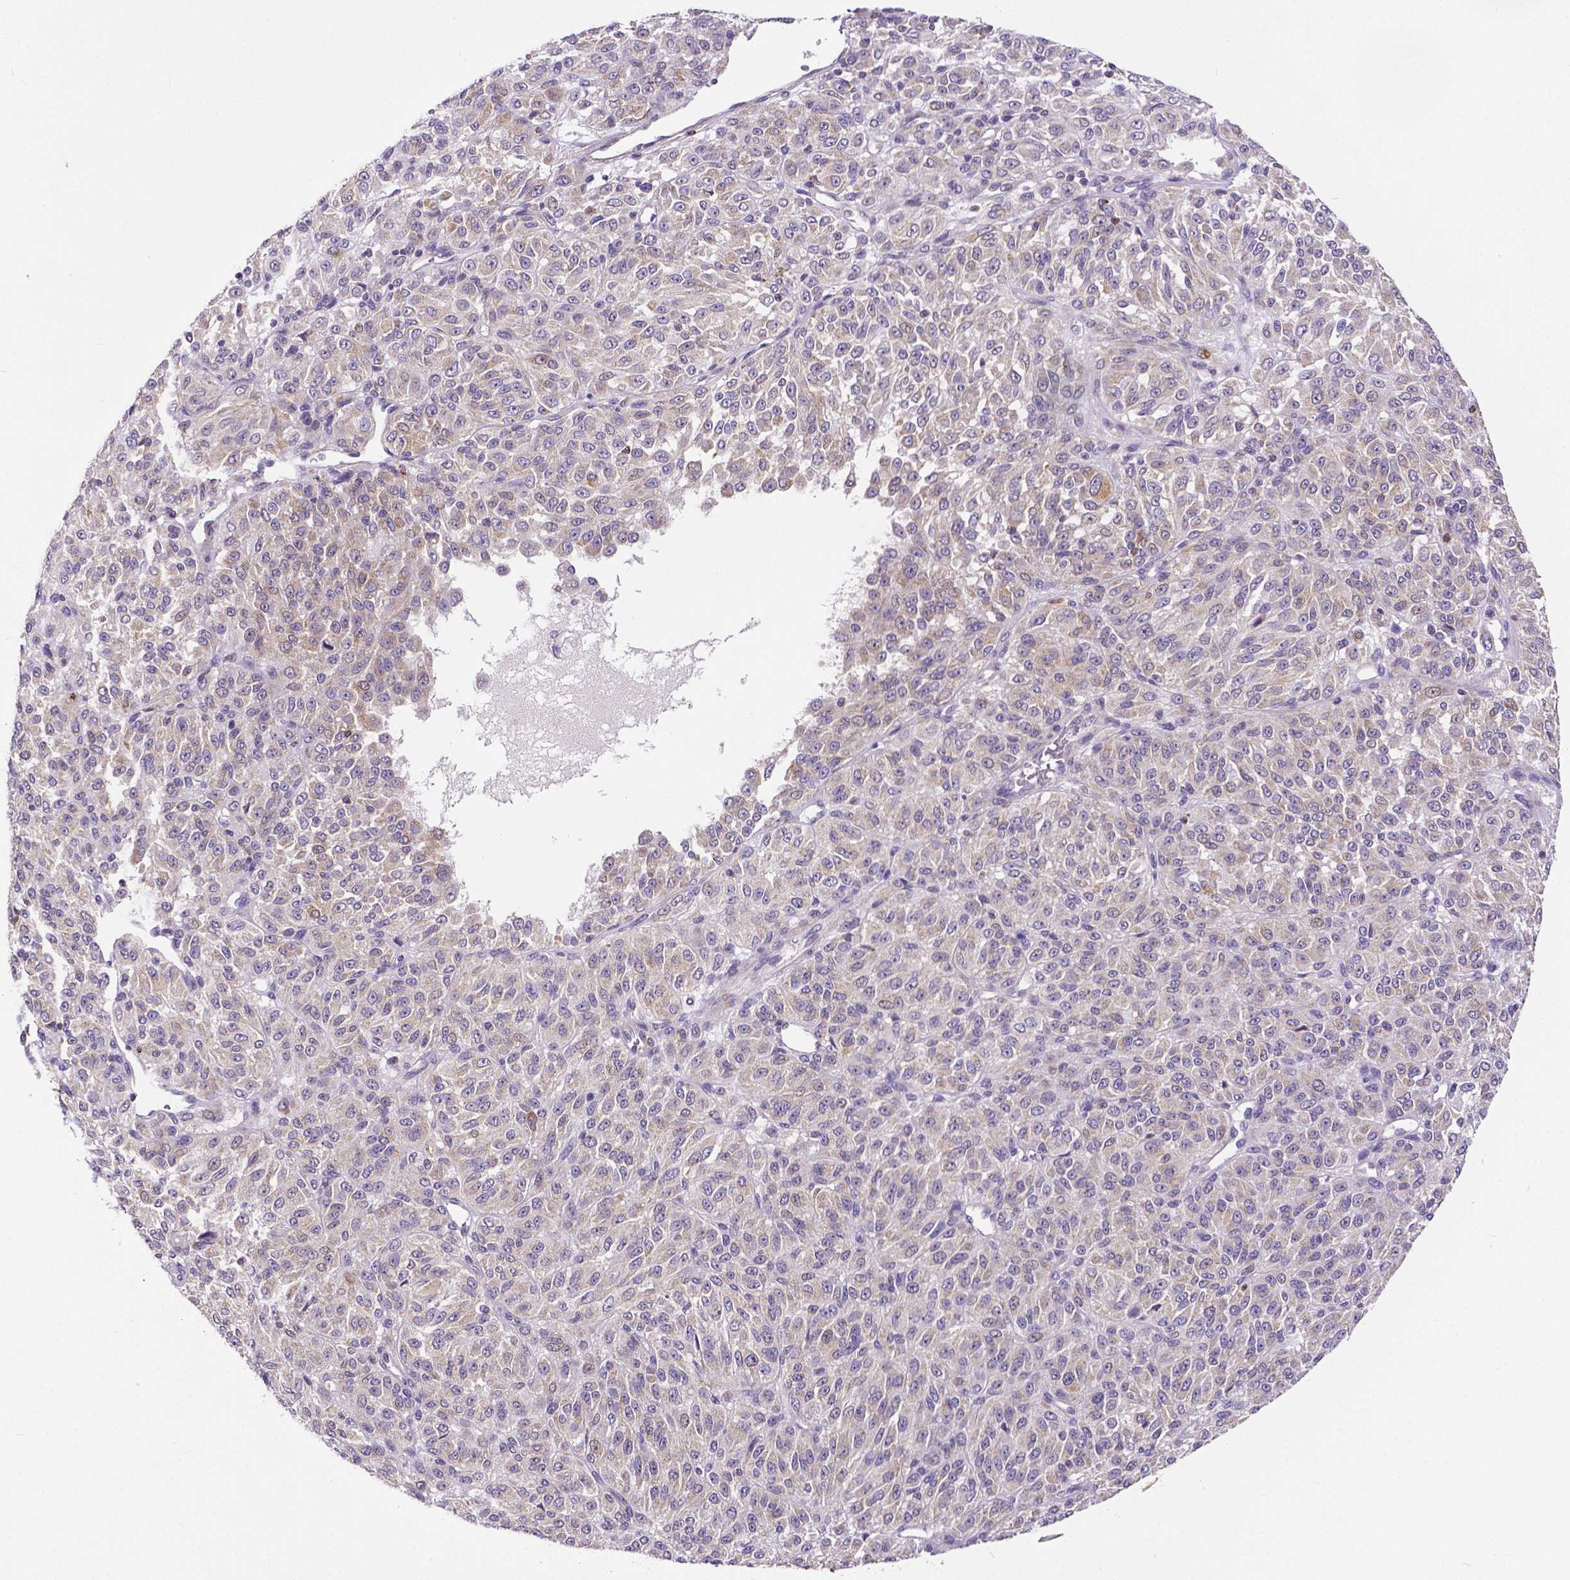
{"staining": {"intensity": "weak", "quantity": "<25%", "location": "cytoplasmic/membranous"}, "tissue": "melanoma", "cell_type": "Tumor cells", "image_type": "cancer", "snomed": [{"axis": "morphology", "description": "Malignant melanoma, Metastatic site"}, {"axis": "topography", "description": "Brain"}], "caption": "Immunohistochemical staining of malignant melanoma (metastatic site) shows no significant positivity in tumor cells. (Brightfield microscopy of DAB (3,3'-diaminobenzidine) immunohistochemistry at high magnification).", "gene": "MCL1", "patient": {"sex": "female", "age": 56}}